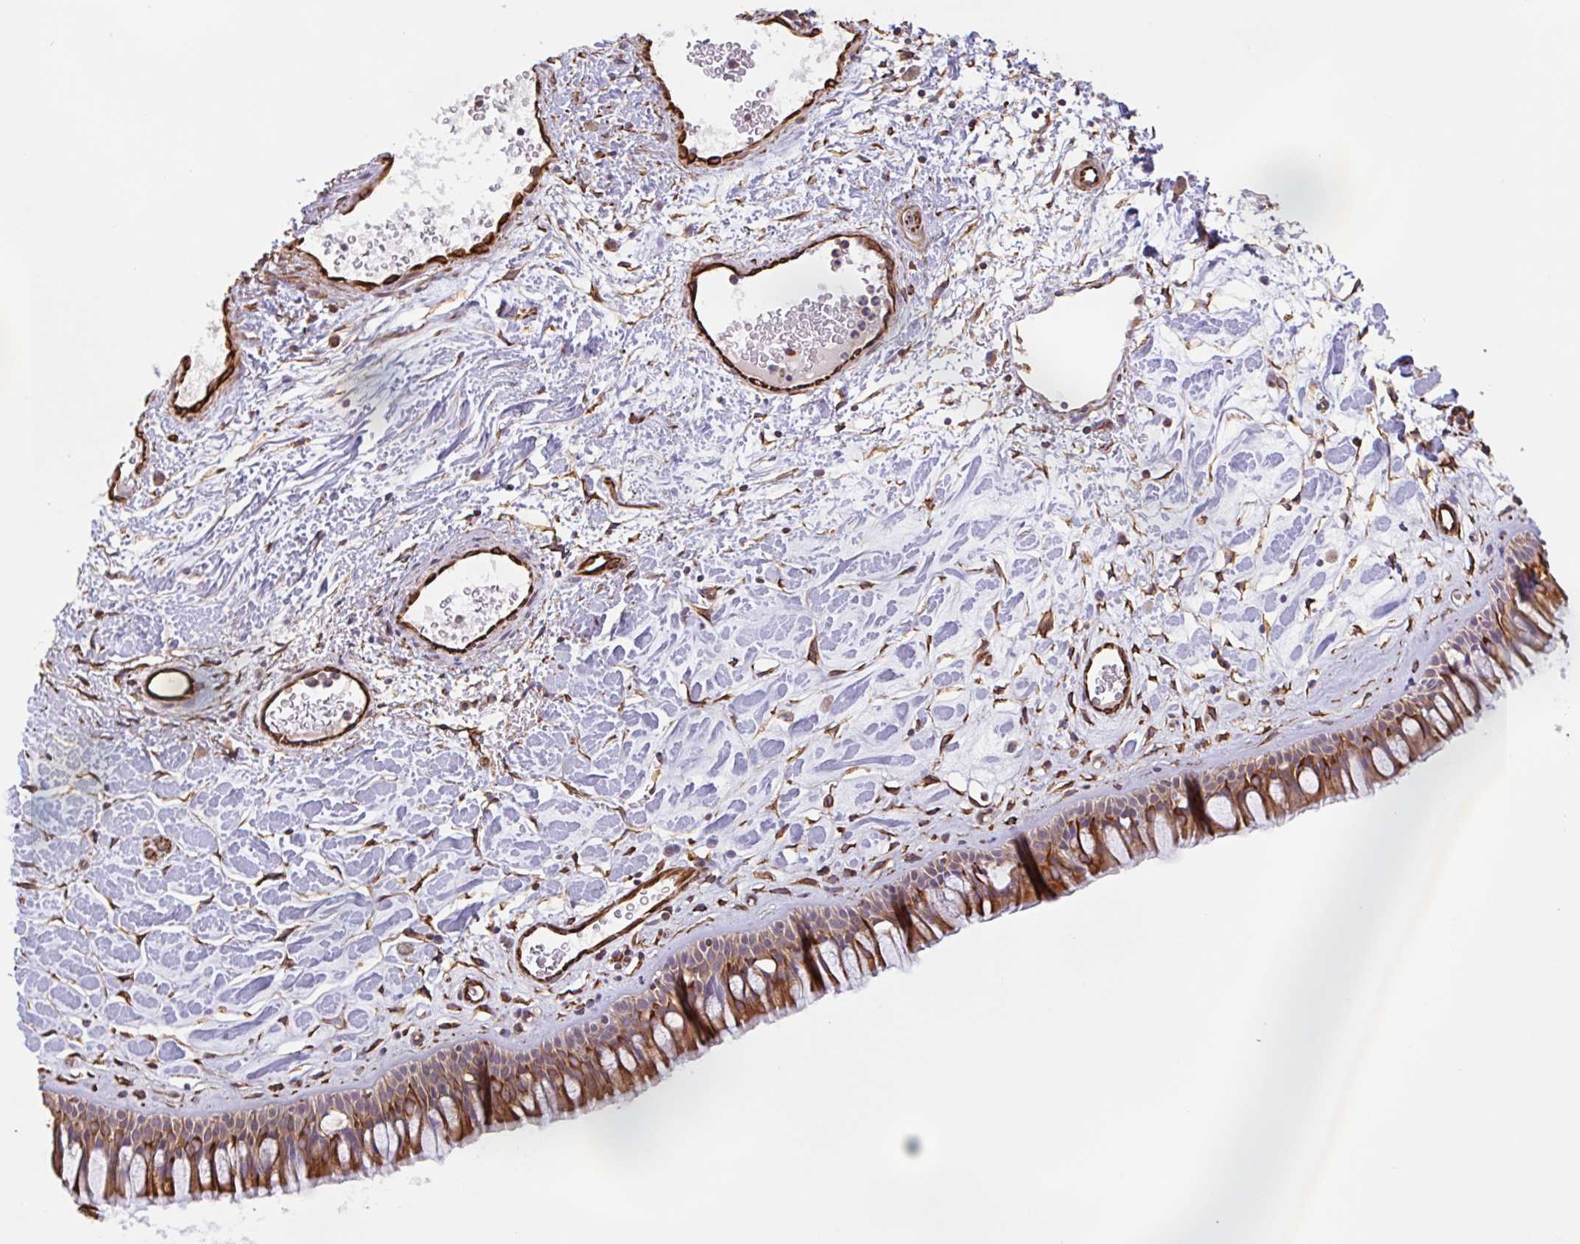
{"staining": {"intensity": "strong", "quantity": "25%-75%", "location": "cytoplasmic/membranous"}, "tissue": "nasopharynx", "cell_type": "Respiratory epithelial cells", "image_type": "normal", "snomed": [{"axis": "morphology", "description": "Normal tissue, NOS"}, {"axis": "topography", "description": "Nasopharynx"}], "caption": "DAB immunohistochemical staining of normal human nasopharynx demonstrates strong cytoplasmic/membranous protein positivity in approximately 25%-75% of respiratory epithelial cells.", "gene": "ZNF790", "patient": {"sex": "male", "age": 65}}